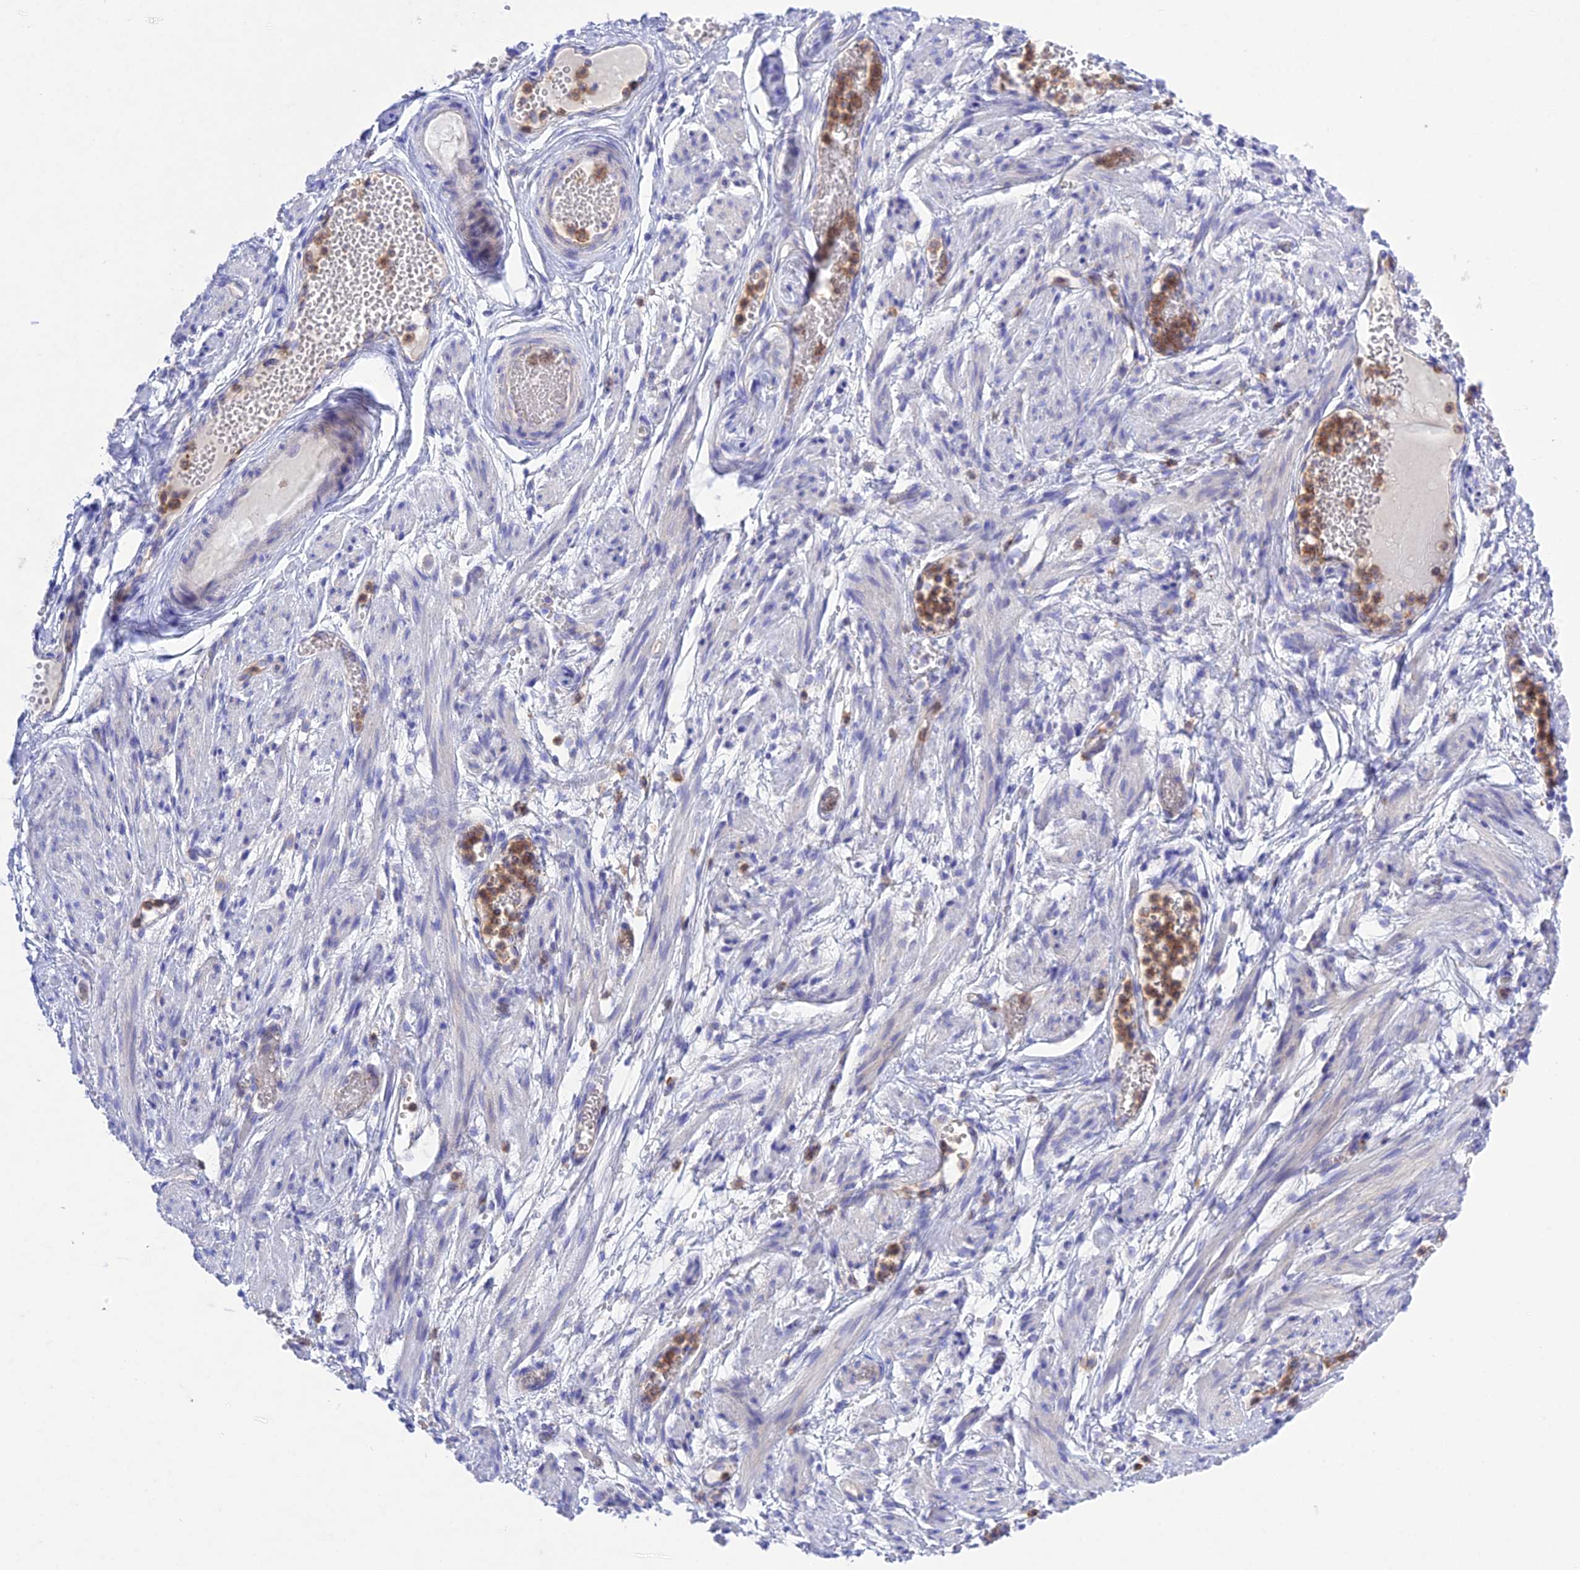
{"staining": {"intensity": "negative", "quantity": "none", "location": "none"}, "tissue": "adipose tissue", "cell_type": "Adipocytes", "image_type": "normal", "snomed": [{"axis": "morphology", "description": "Normal tissue, NOS"}, {"axis": "topography", "description": "Smooth muscle"}, {"axis": "topography", "description": "Peripheral nerve tissue"}], "caption": "Immunohistochemistry (IHC) photomicrograph of normal adipose tissue: adipose tissue stained with DAB (3,3'-diaminobenzidine) shows no significant protein expression in adipocytes. (DAB (3,3'-diaminobenzidine) IHC visualized using brightfield microscopy, high magnification).", "gene": "CHSY3", "patient": {"sex": "female", "age": 39}}